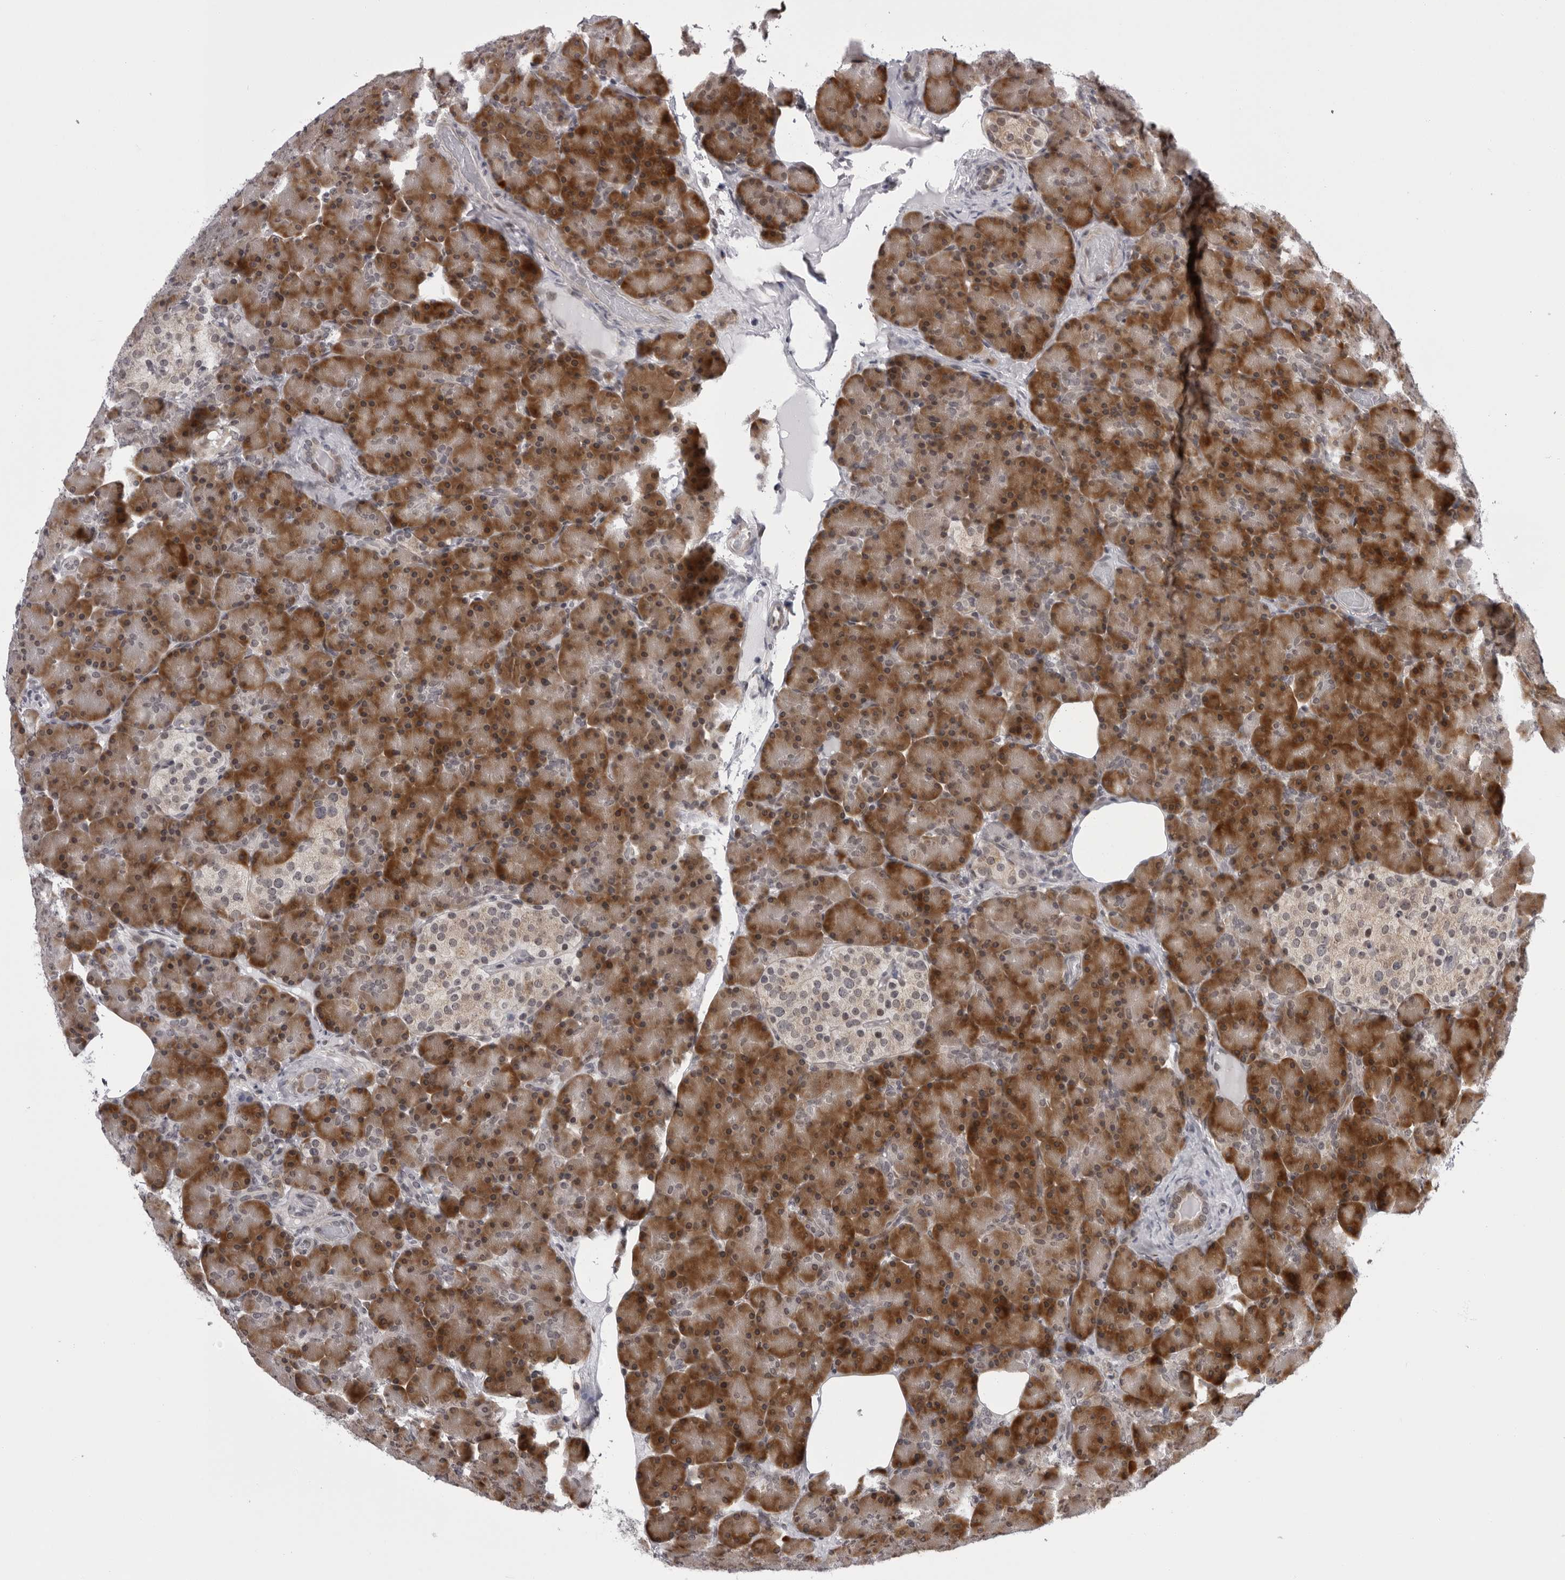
{"staining": {"intensity": "strong", "quantity": ">75%", "location": "cytoplasmic/membranous,nuclear"}, "tissue": "pancreas", "cell_type": "Exocrine glandular cells", "image_type": "normal", "snomed": [{"axis": "morphology", "description": "Normal tissue, NOS"}, {"axis": "topography", "description": "Pancreas"}], "caption": "Protein analysis of normal pancreas exhibits strong cytoplasmic/membranous,nuclear expression in about >75% of exocrine glandular cells.", "gene": "GCSAML", "patient": {"sex": "female", "age": 43}}